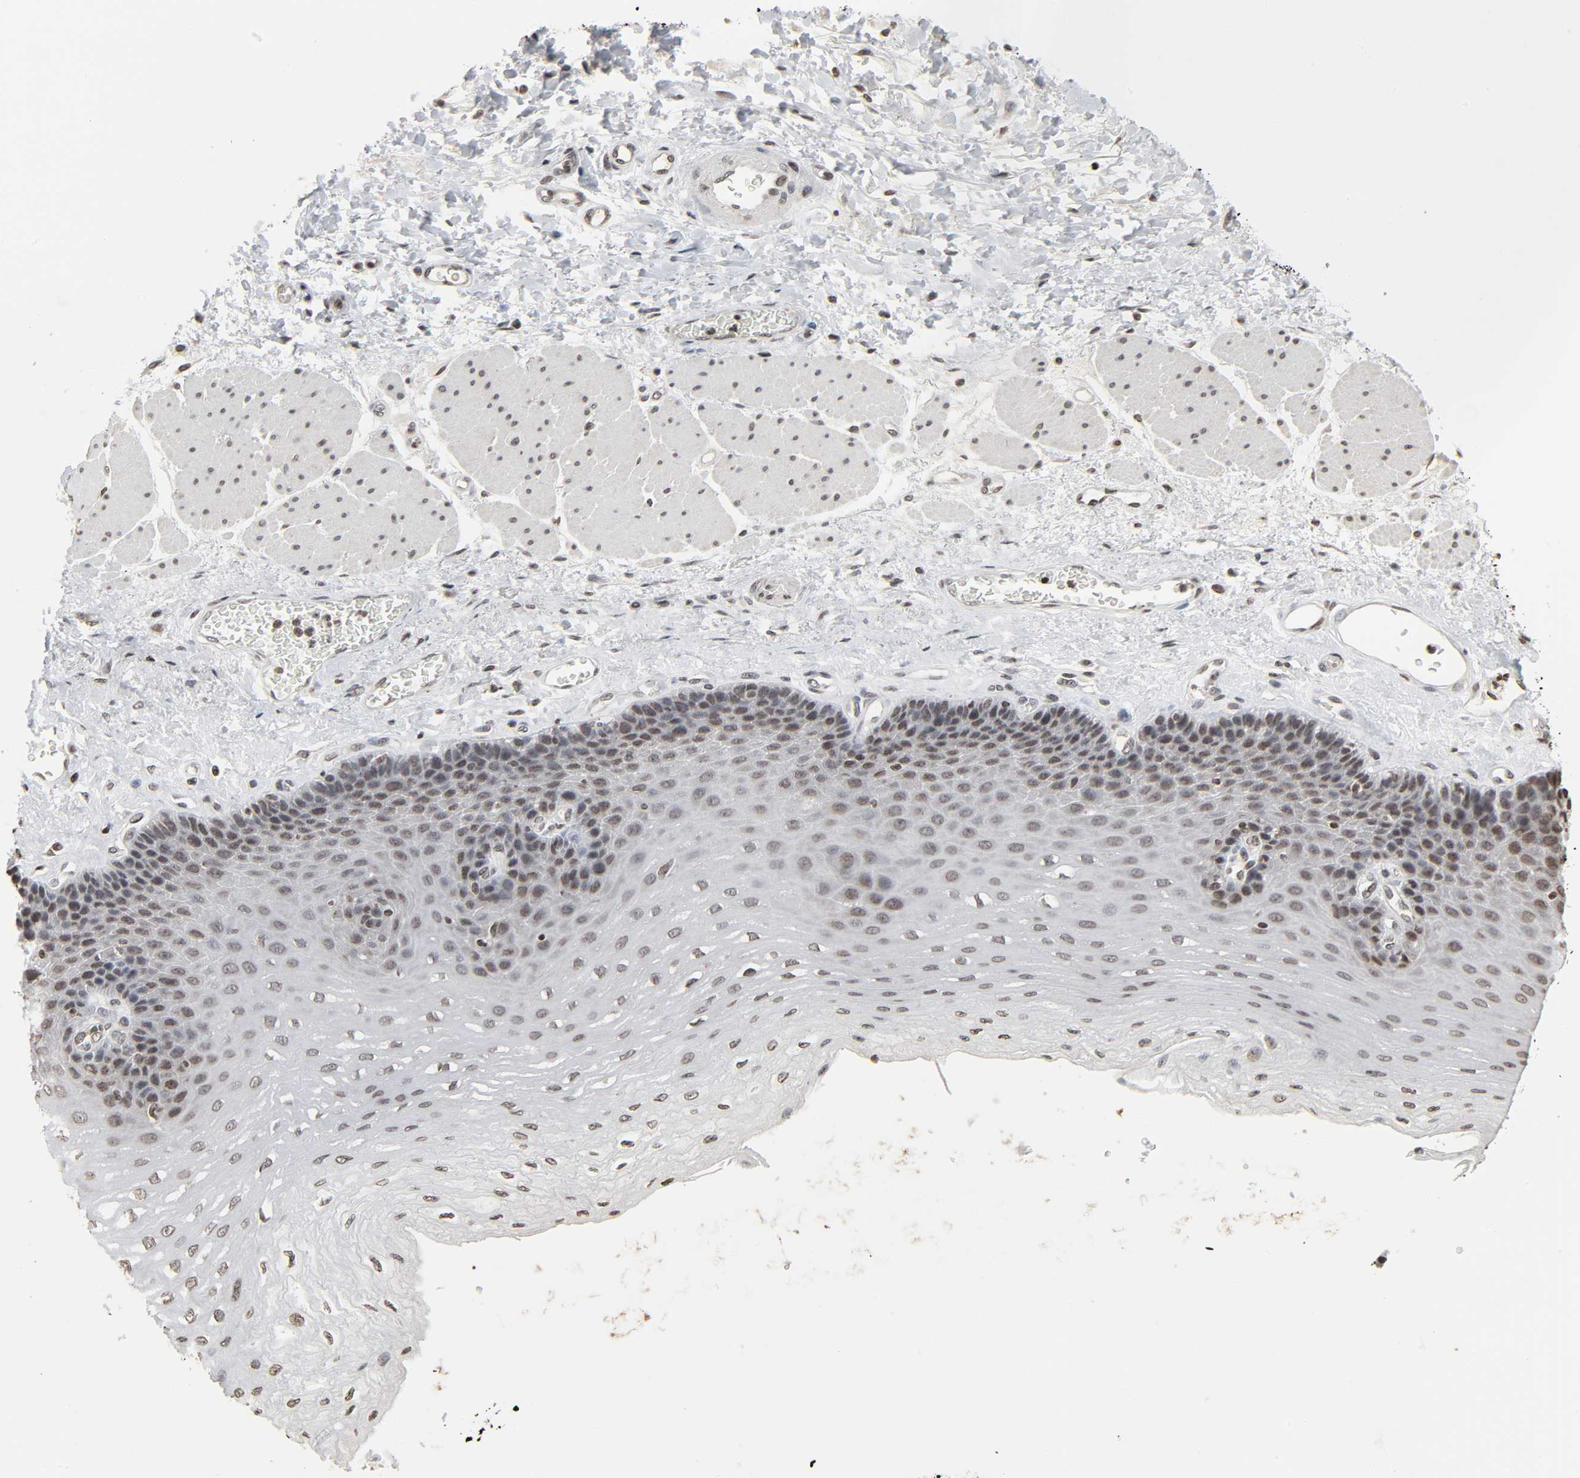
{"staining": {"intensity": "moderate", "quantity": ">75%", "location": "nuclear"}, "tissue": "esophagus", "cell_type": "Squamous epithelial cells", "image_type": "normal", "snomed": [{"axis": "morphology", "description": "Normal tissue, NOS"}, {"axis": "topography", "description": "Esophagus"}], "caption": "Protein analysis of benign esophagus demonstrates moderate nuclear positivity in about >75% of squamous epithelial cells. Using DAB (brown) and hematoxylin (blue) stains, captured at high magnification using brightfield microscopy.", "gene": "ELAVL1", "patient": {"sex": "female", "age": 72}}